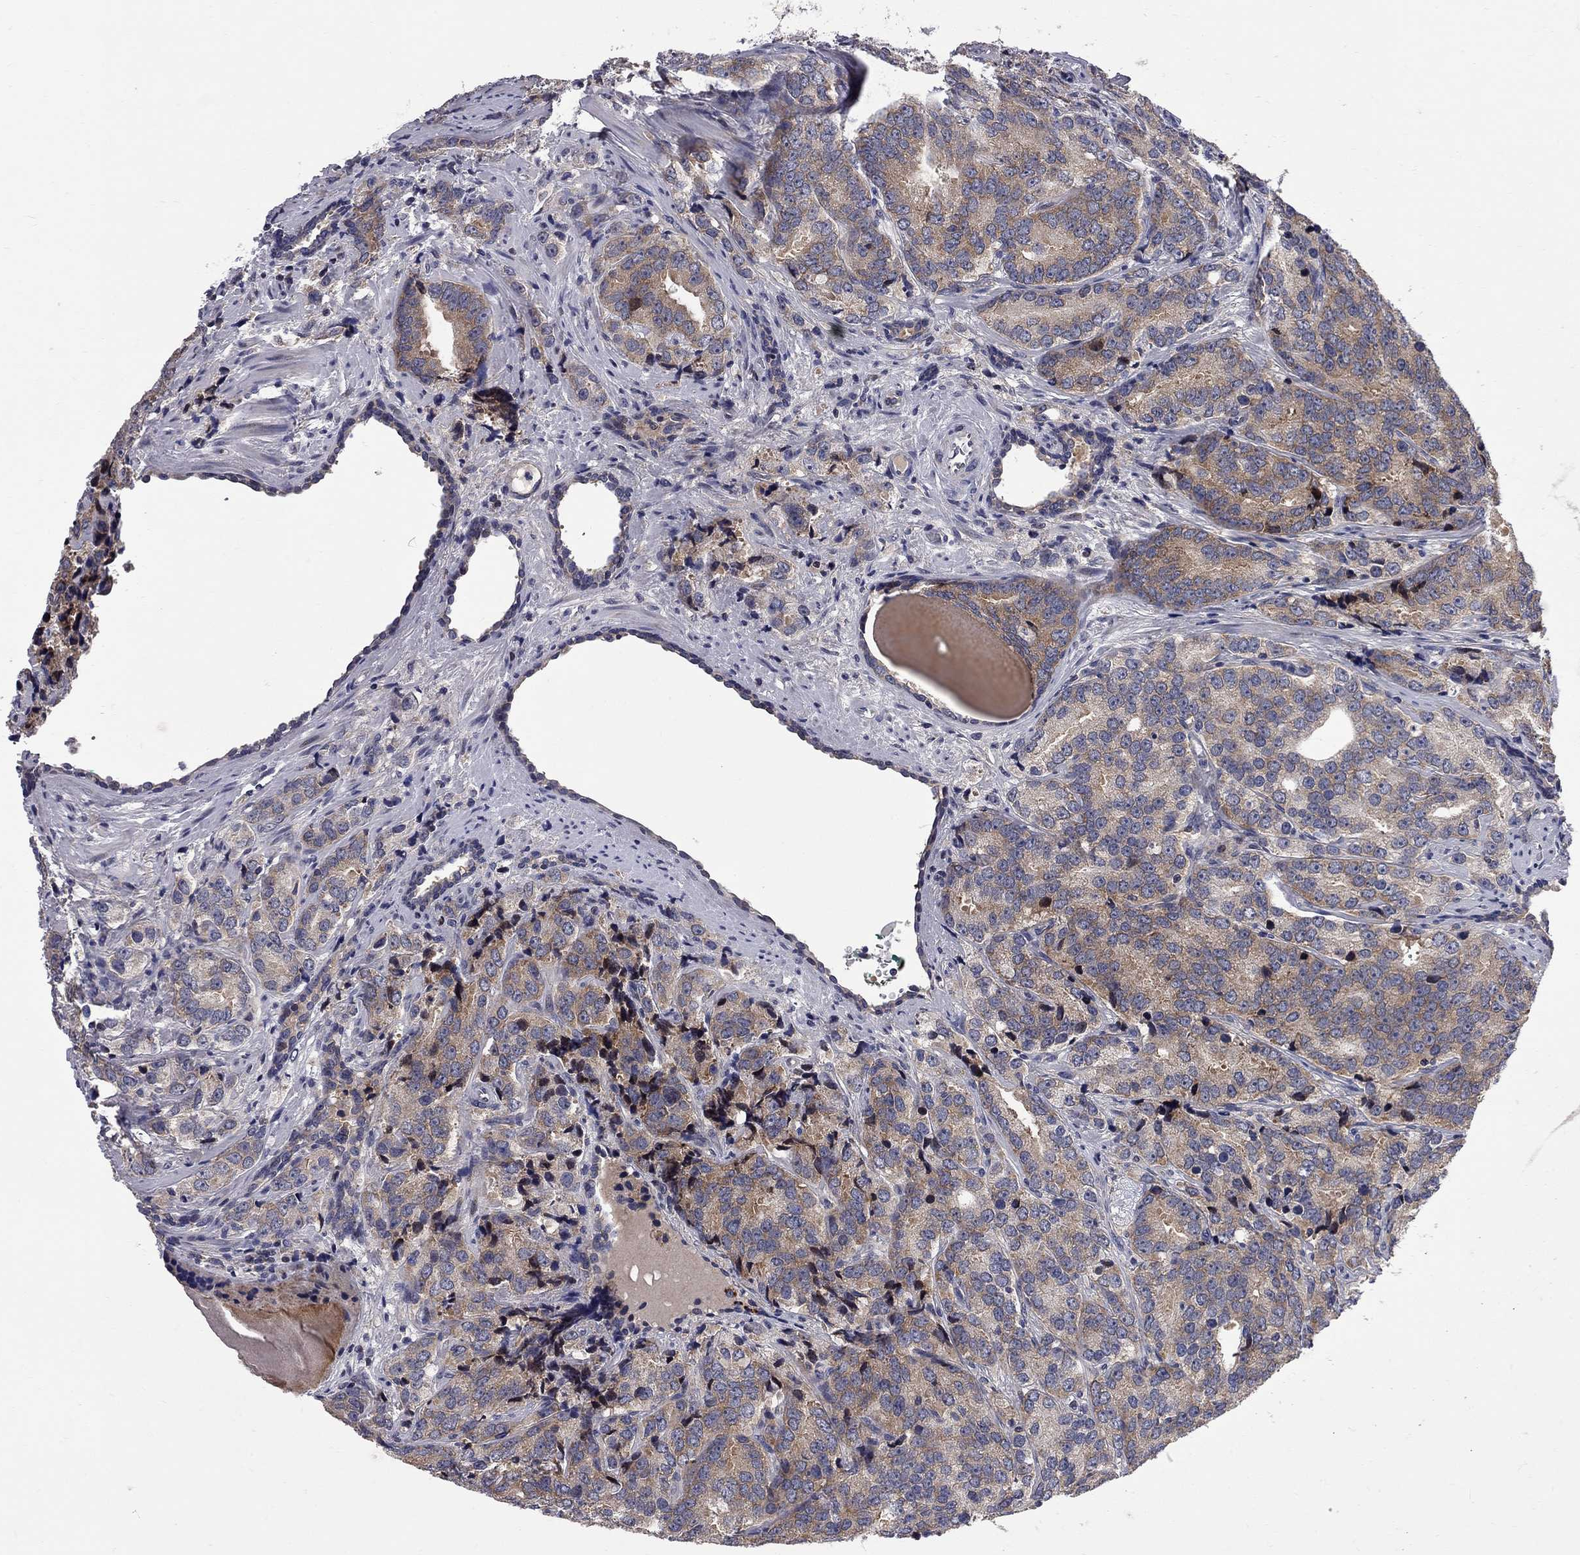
{"staining": {"intensity": "moderate", "quantity": ">75%", "location": "cytoplasmic/membranous"}, "tissue": "prostate cancer", "cell_type": "Tumor cells", "image_type": "cancer", "snomed": [{"axis": "morphology", "description": "Adenocarcinoma, NOS"}, {"axis": "topography", "description": "Prostate"}], "caption": "Immunohistochemical staining of human prostate adenocarcinoma reveals medium levels of moderate cytoplasmic/membranous expression in about >75% of tumor cells.", "gene": "CNOT11", "patient": {"sex": "male", "age": 71}}